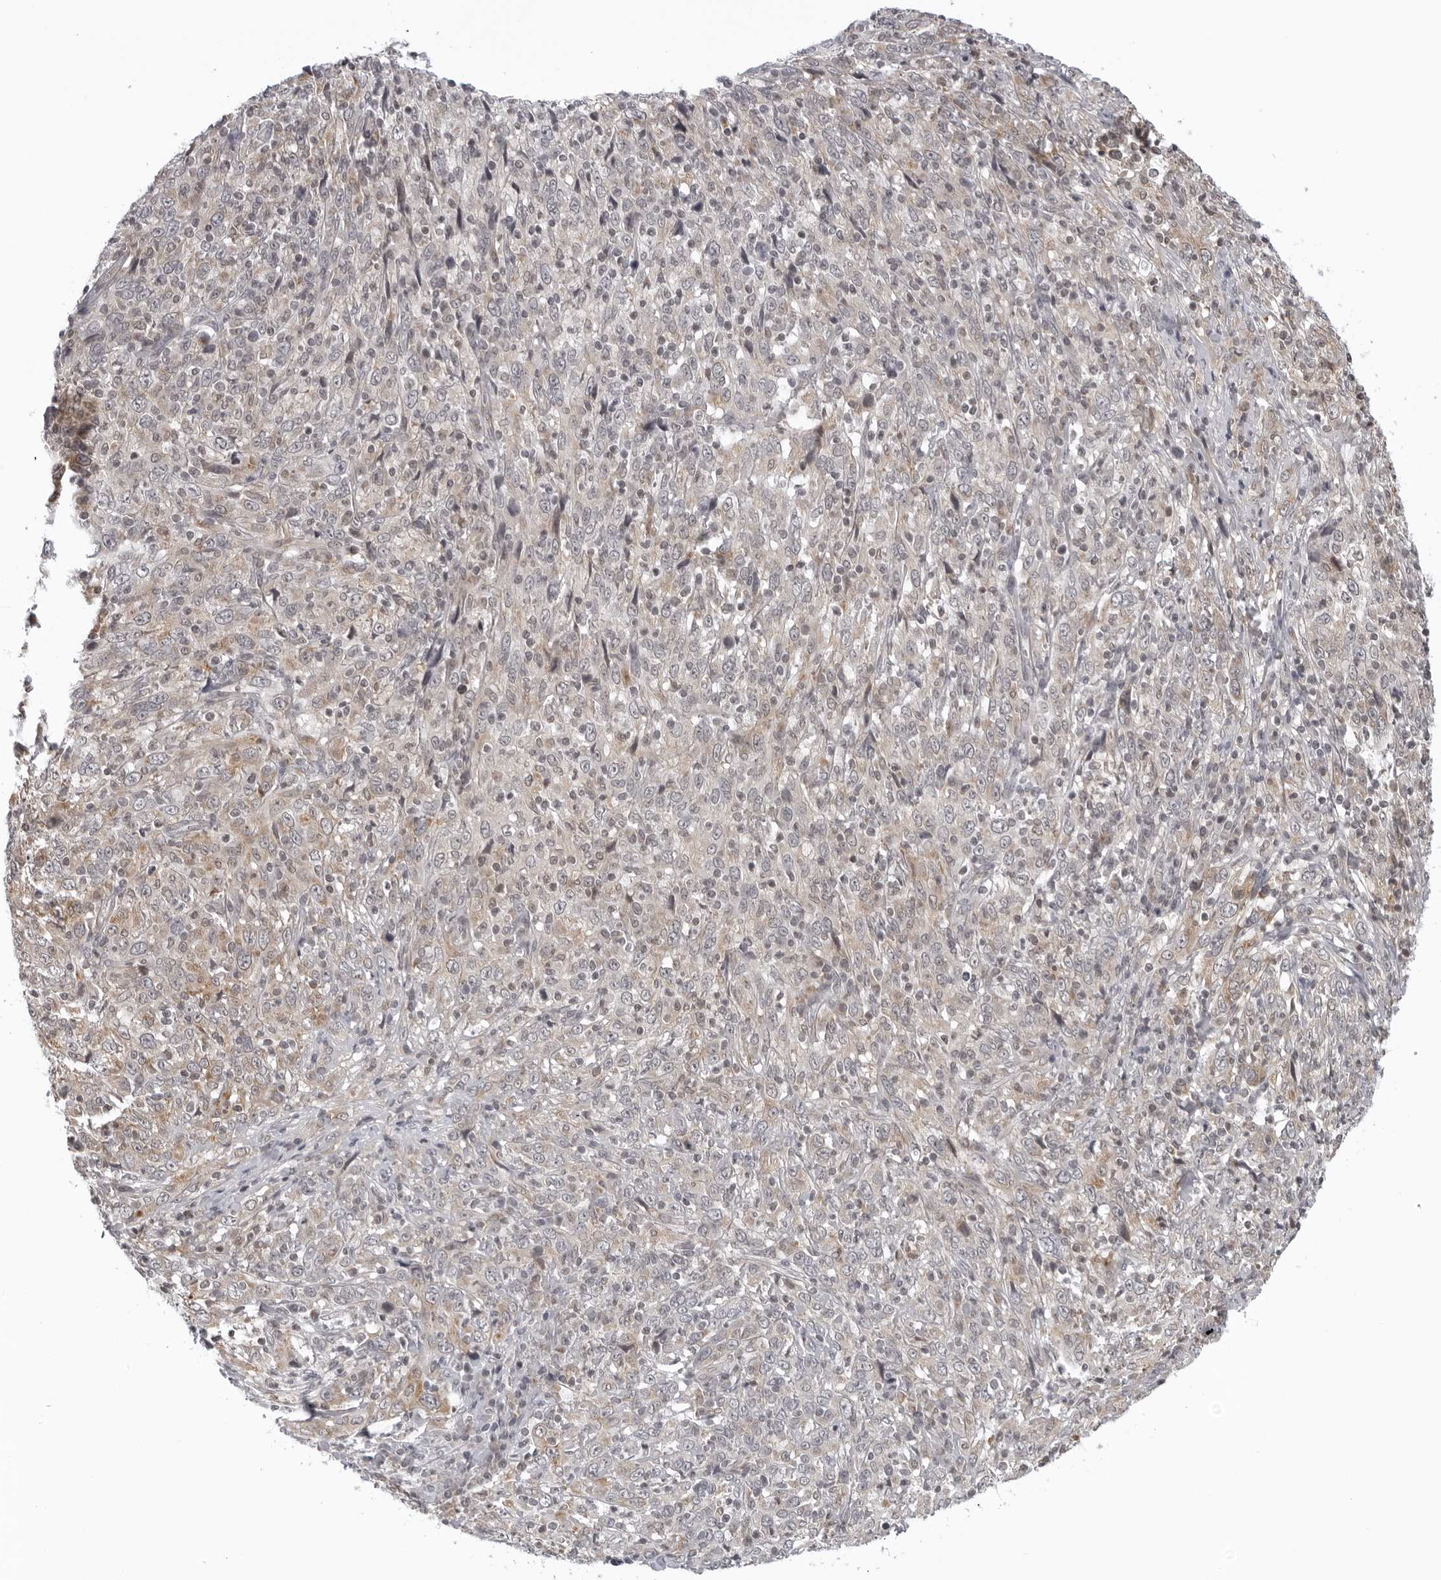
{"staining": {"intensity": "weak", "quantity": "<25%", "location": "cytoplasmic/membranous"}, "tissue": "cervical cancer", "cell_type": "Tumor cells", "image_type": "cancer", "snomed": [{"axis": "morphology", "description": "Squamous cell carcinoma, NOS"}, {"axis": "topography", "description": "Cervix"}], "caption": "This is an immunohistochemistry (IHC) photomicrograph of squamous cell carcinoma (cervical). There is no staining in tumor cells.", "gene": "MRPS15", "patient": {"sex": "female", "age": 46}}